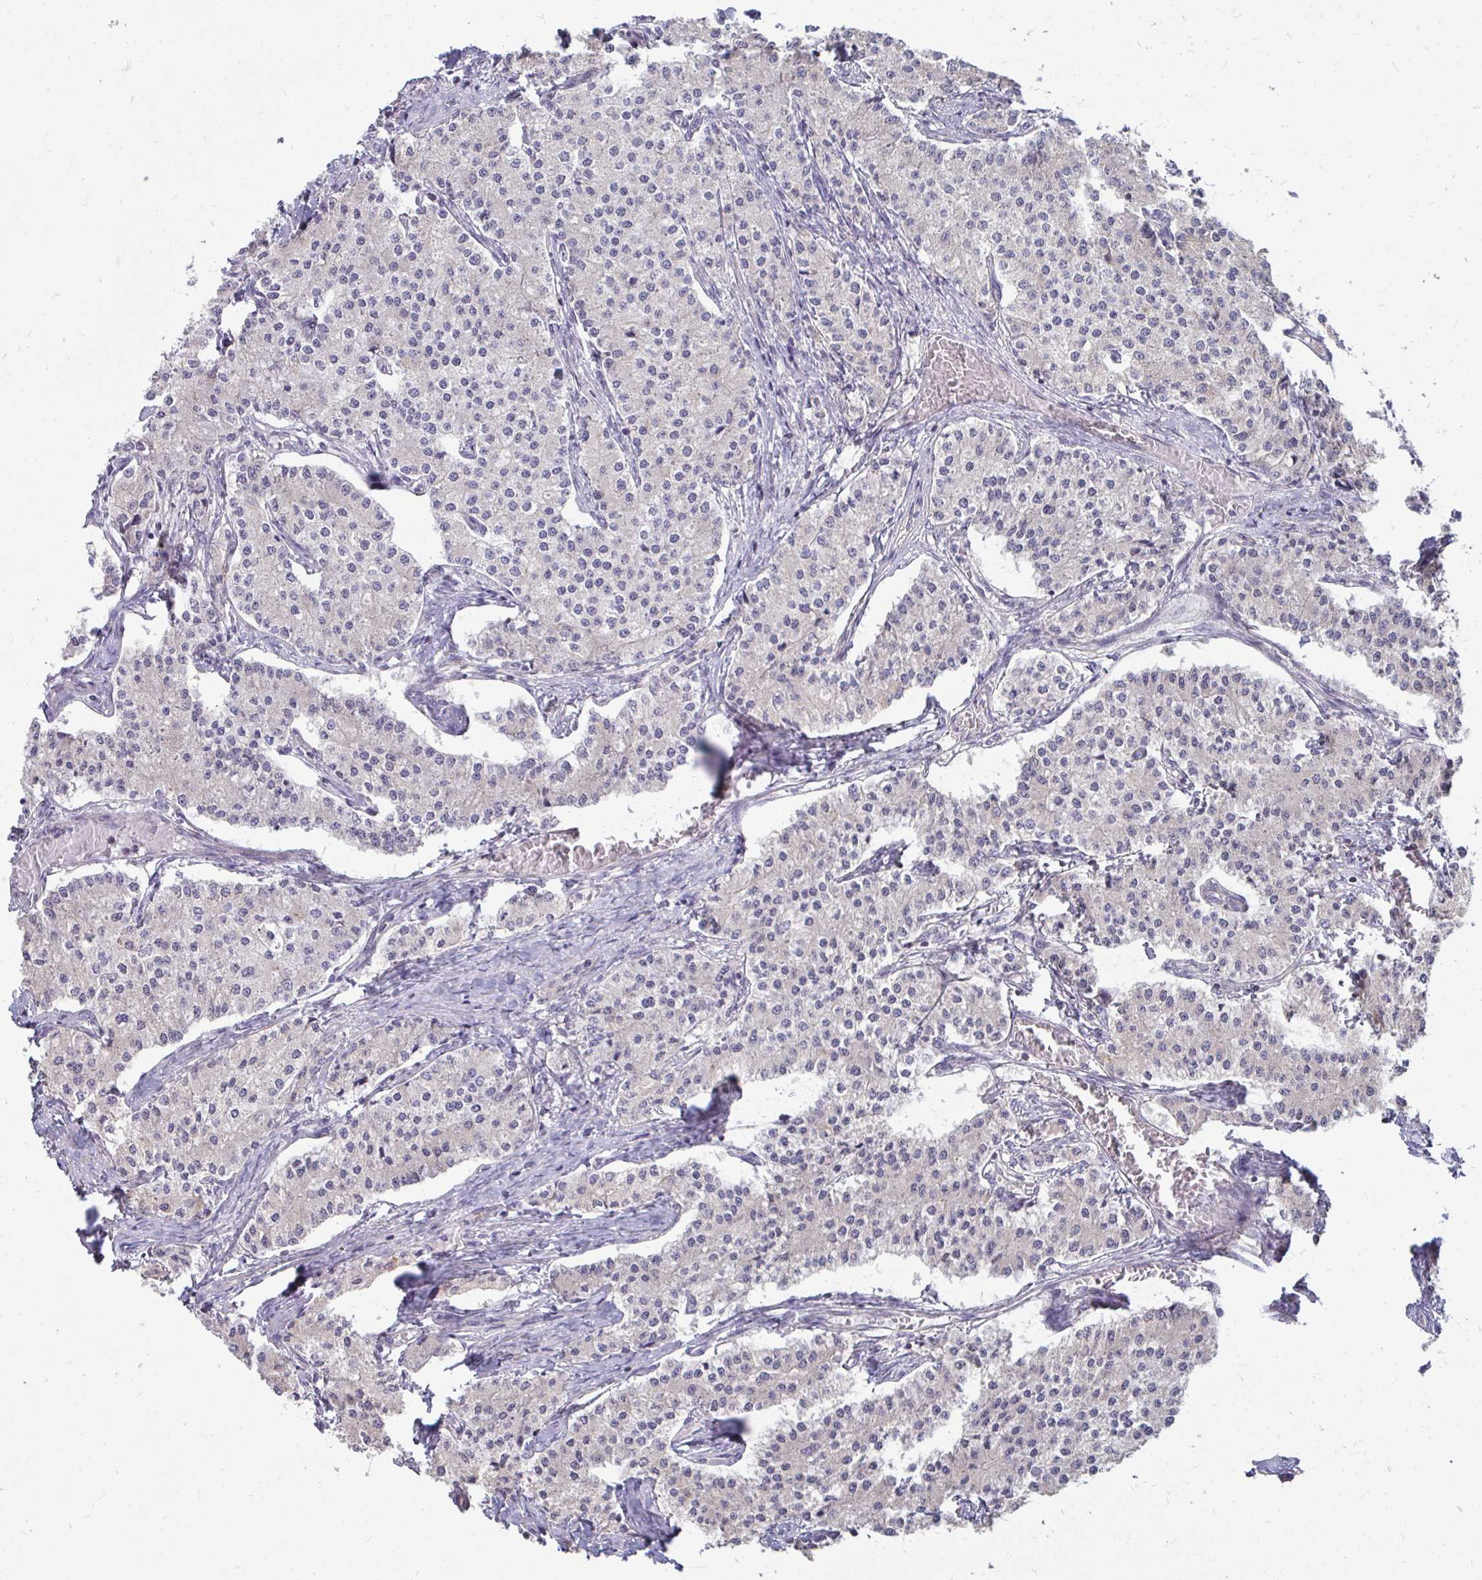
{"staining": {"intensity": "negative", "quantity": "none", "location": "none"}, "tissue": "carcinoid", "cell_type": "Tumor cells", "image_type": "cancer", "snomed": [{"axis": "morphology", "description": "Carcinoid, malignant, NOS"}, {"axis": "topography", "description": "Colon"}], "caption": "This is a micrograph of immunohistochemistry (IHC) staining of carcinoid, which shows no expression in tumor cells.", "gene": "DNAJA2", "patient": {"sex": "female", "age": 52}}